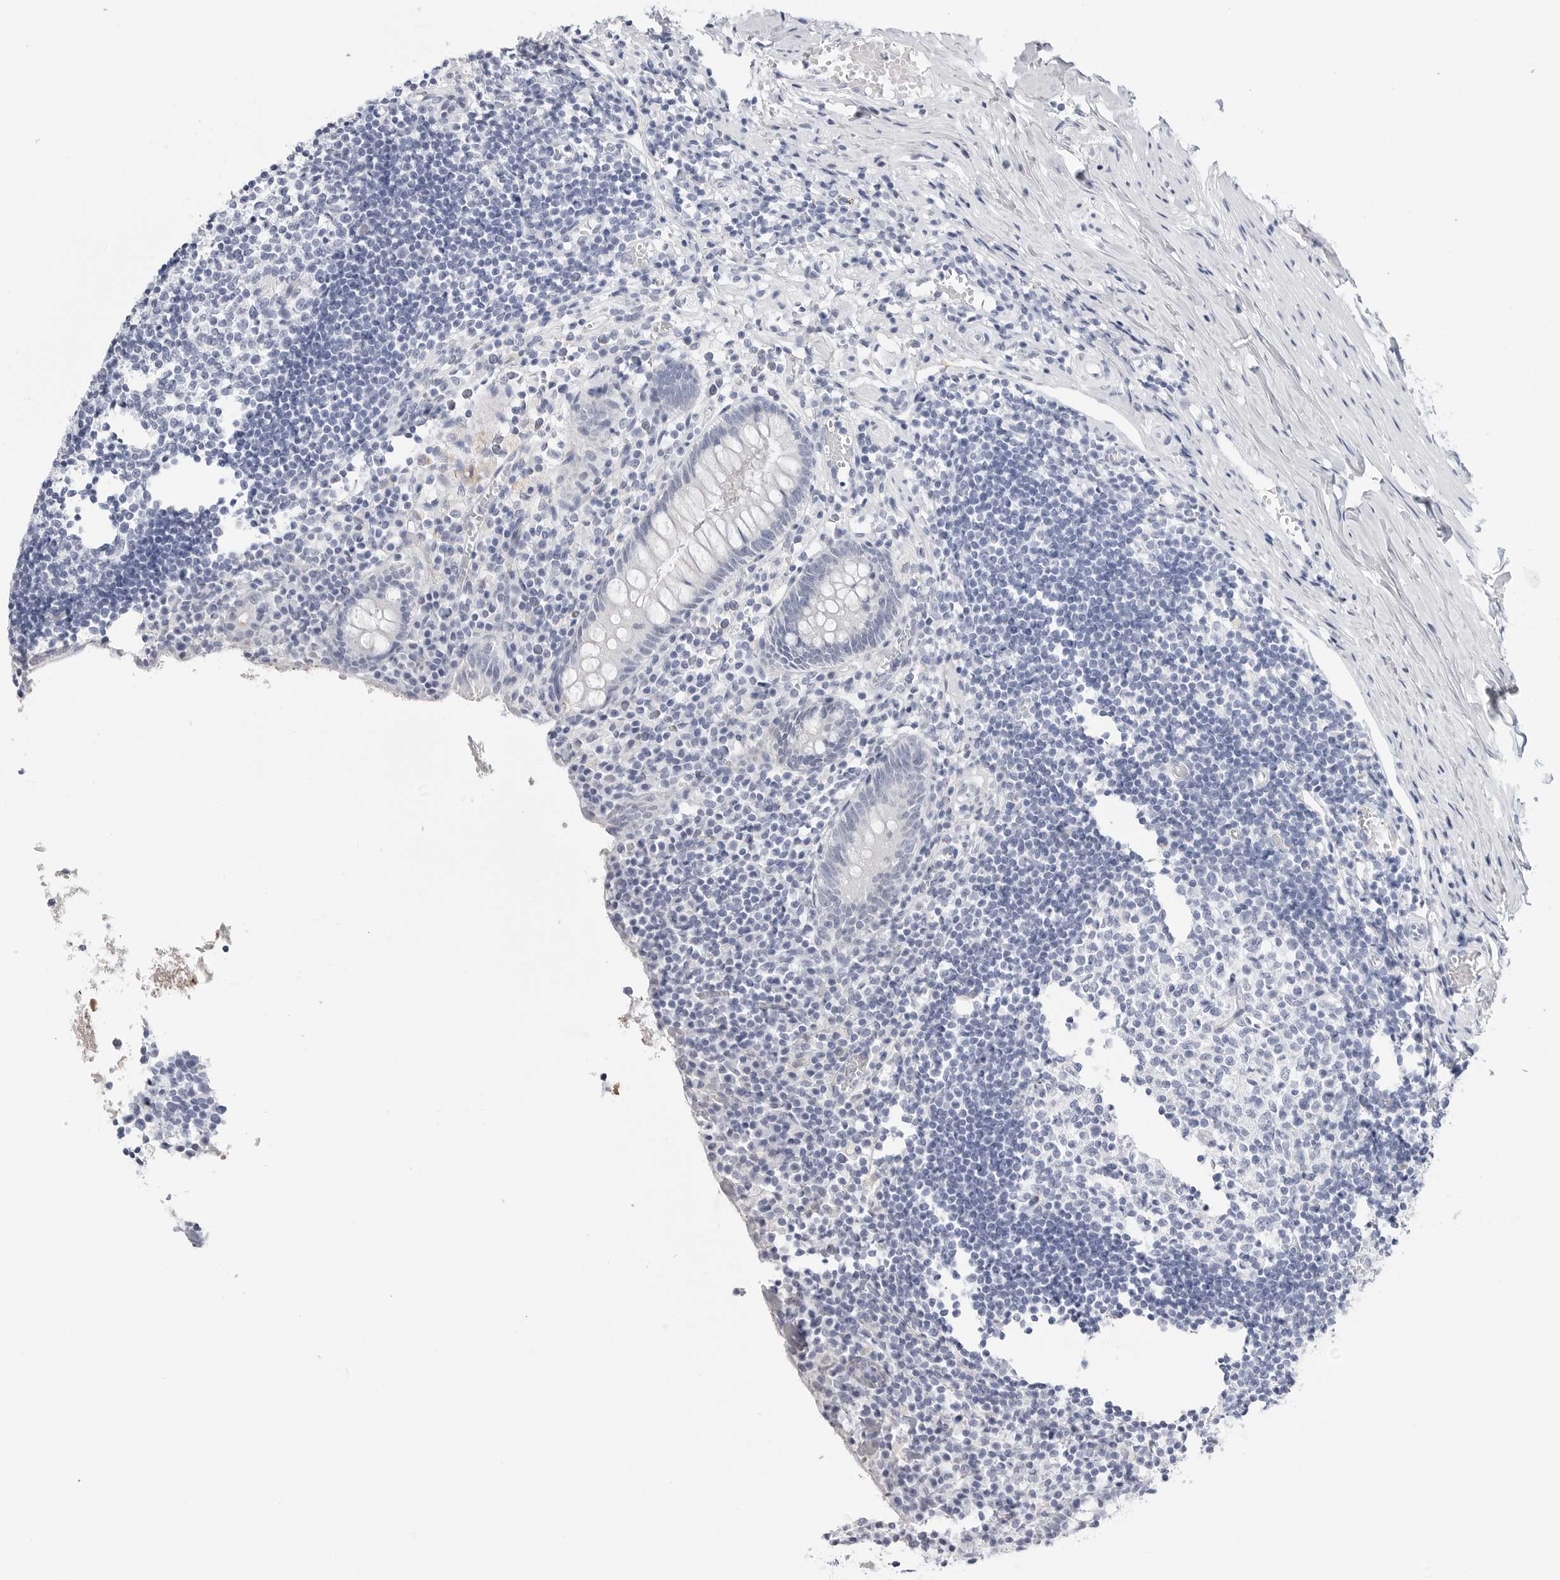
{"staining": {"intensity": "negative", "quantity": "none", "location": "none"}, "tissue": "appendix", "cell_type": "Glandular cells", "image_type": "normal", "snomed": [{"axis": "morphology", "description": "Normal tissue, NOS"}, {"axis": "topography", "description": "Appendix"}], "caption": "IHC image of normal human appendix stained for a protein (brown), which reveals no staining in glandular cells.", "gene": "SLC19A1", "patient": {"sex": "female", "age": 17}}